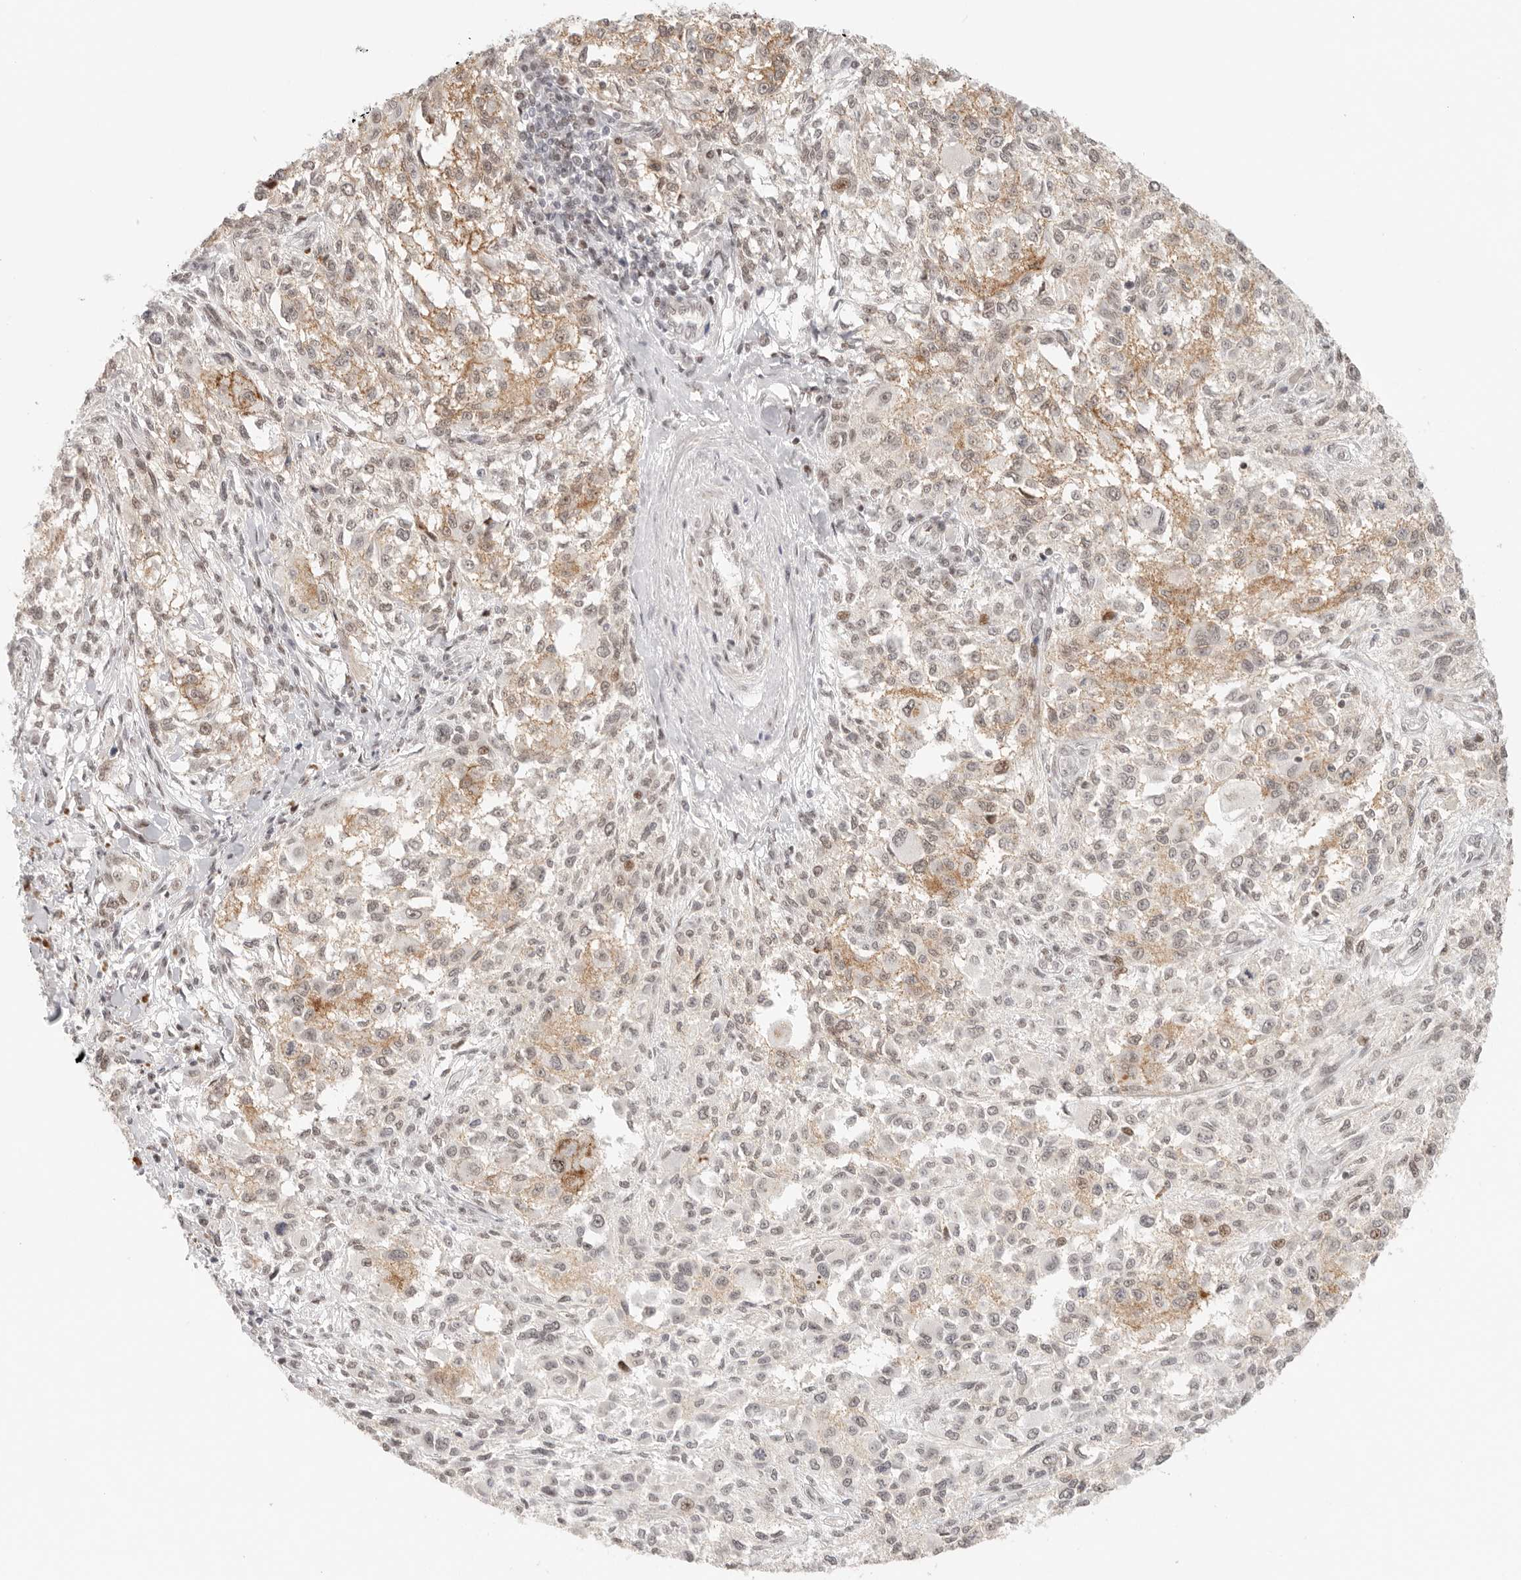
{"staining": {"intensity": "weak", "quantity": "25%-75%", "location": "cytoplasmic/membranous"}, "tissue": "melanoma", "cell_type": "Tumor cells", "image_type": "cancer", "snomed": [{"axis": "morphology", "description": "Necrosis, NOS"}, {"axis": "morphology", "description": "Malignant melanoma, NOS"}, {"axis": "topography", "description": "Skin"}], "caption": "Protein staining of melanoma tissue displays weak cytoplasmic/membranous expression in about 25%-75% of tumor cells.", "gene": "HOXC5", "patient": {"sex": "female", "age": 87}}